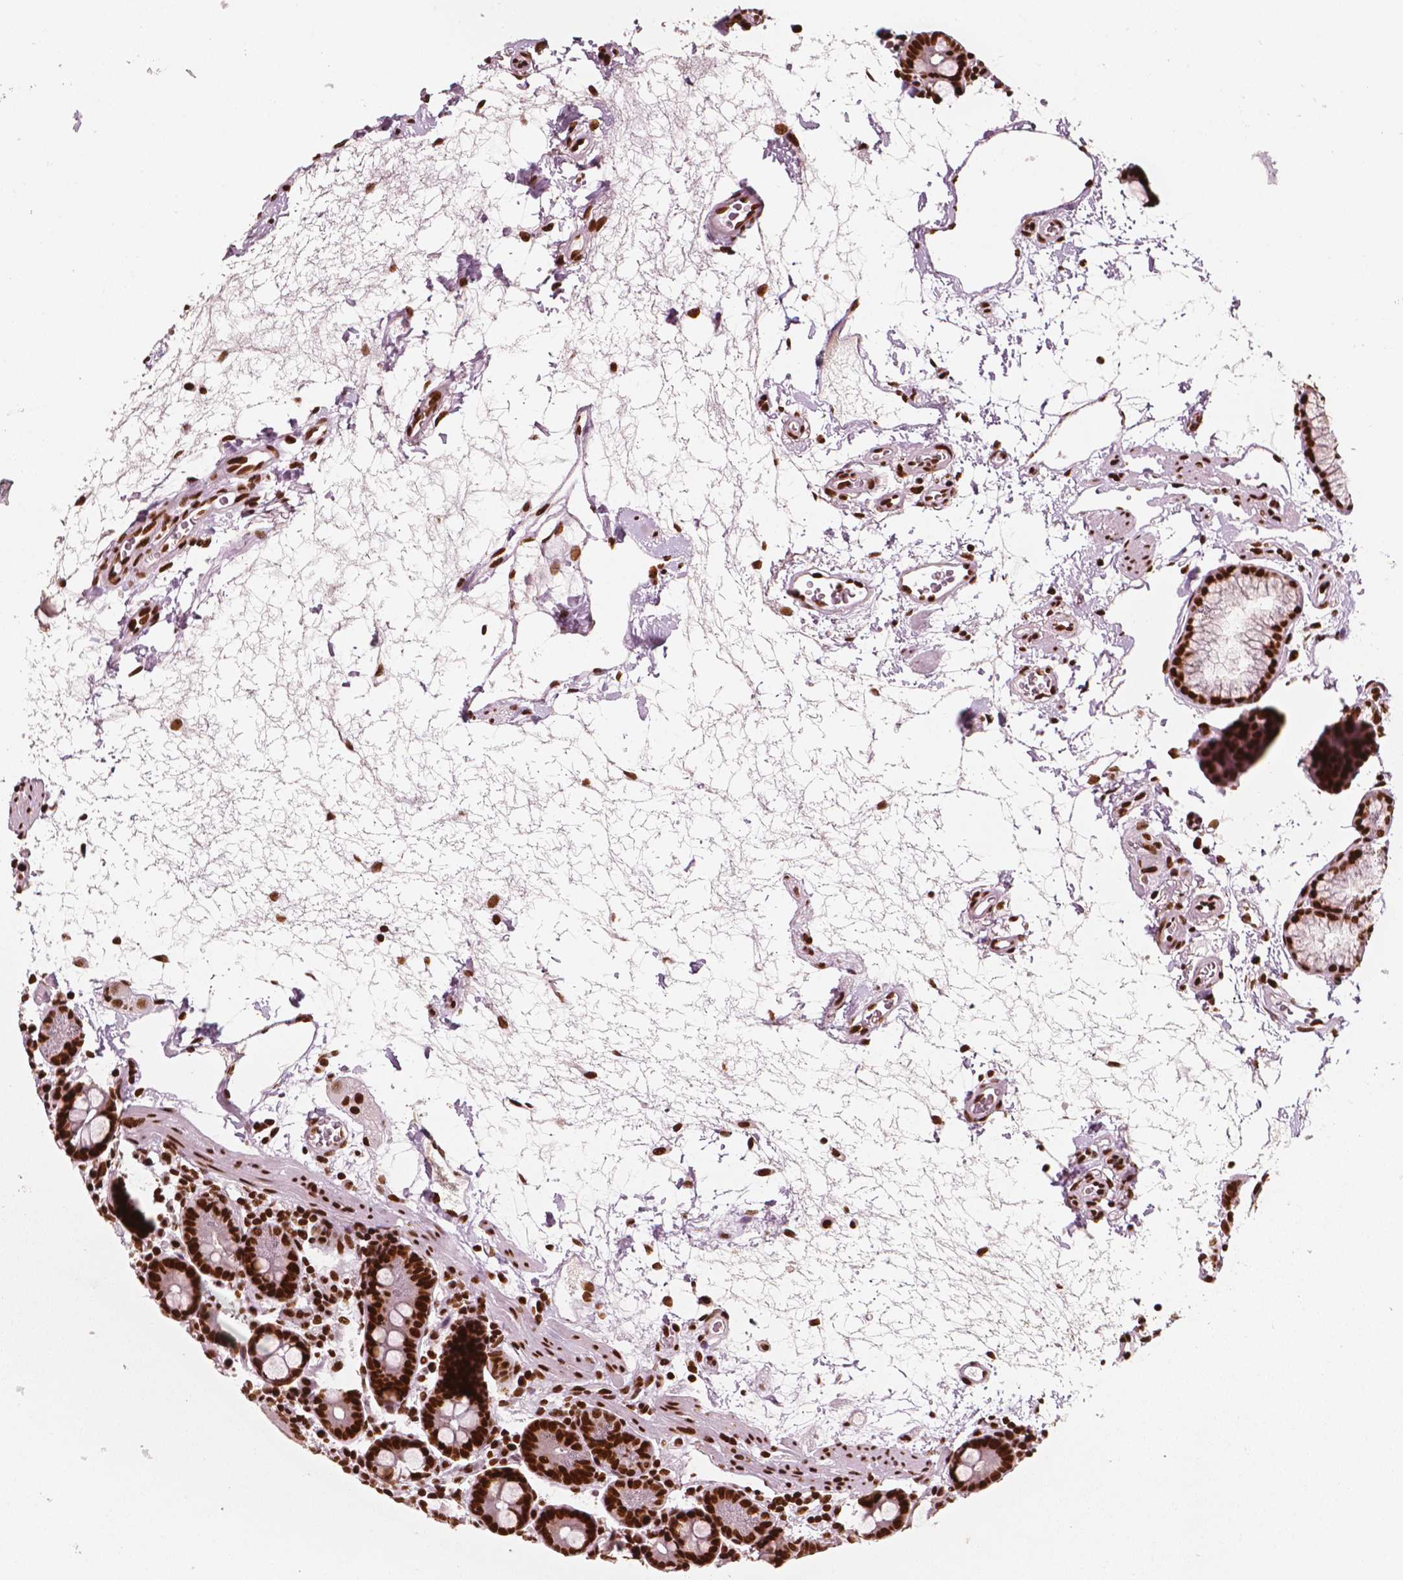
{"staining": {"intensity": "strong", "quantity": ">75%", "location": "nuclear"}, "tissue": "duodenum", "cell_type": "Glandular cells", "image_type": "normal", "snomed": [{"axis": "morphology", "description": "Normal tissue, NOS"}, {"axis": "topography", "description": "Pancreas"}, {"axis": "topography", "description": "Duodenum"}], "caption": "DAB immunohistochemical staining of unremarkable human duodenum displays strong nuclear protein positivity in about >75% of glandular cells.", "gene": "CTCF", "patient": {"sex": "male", "age": 59}}